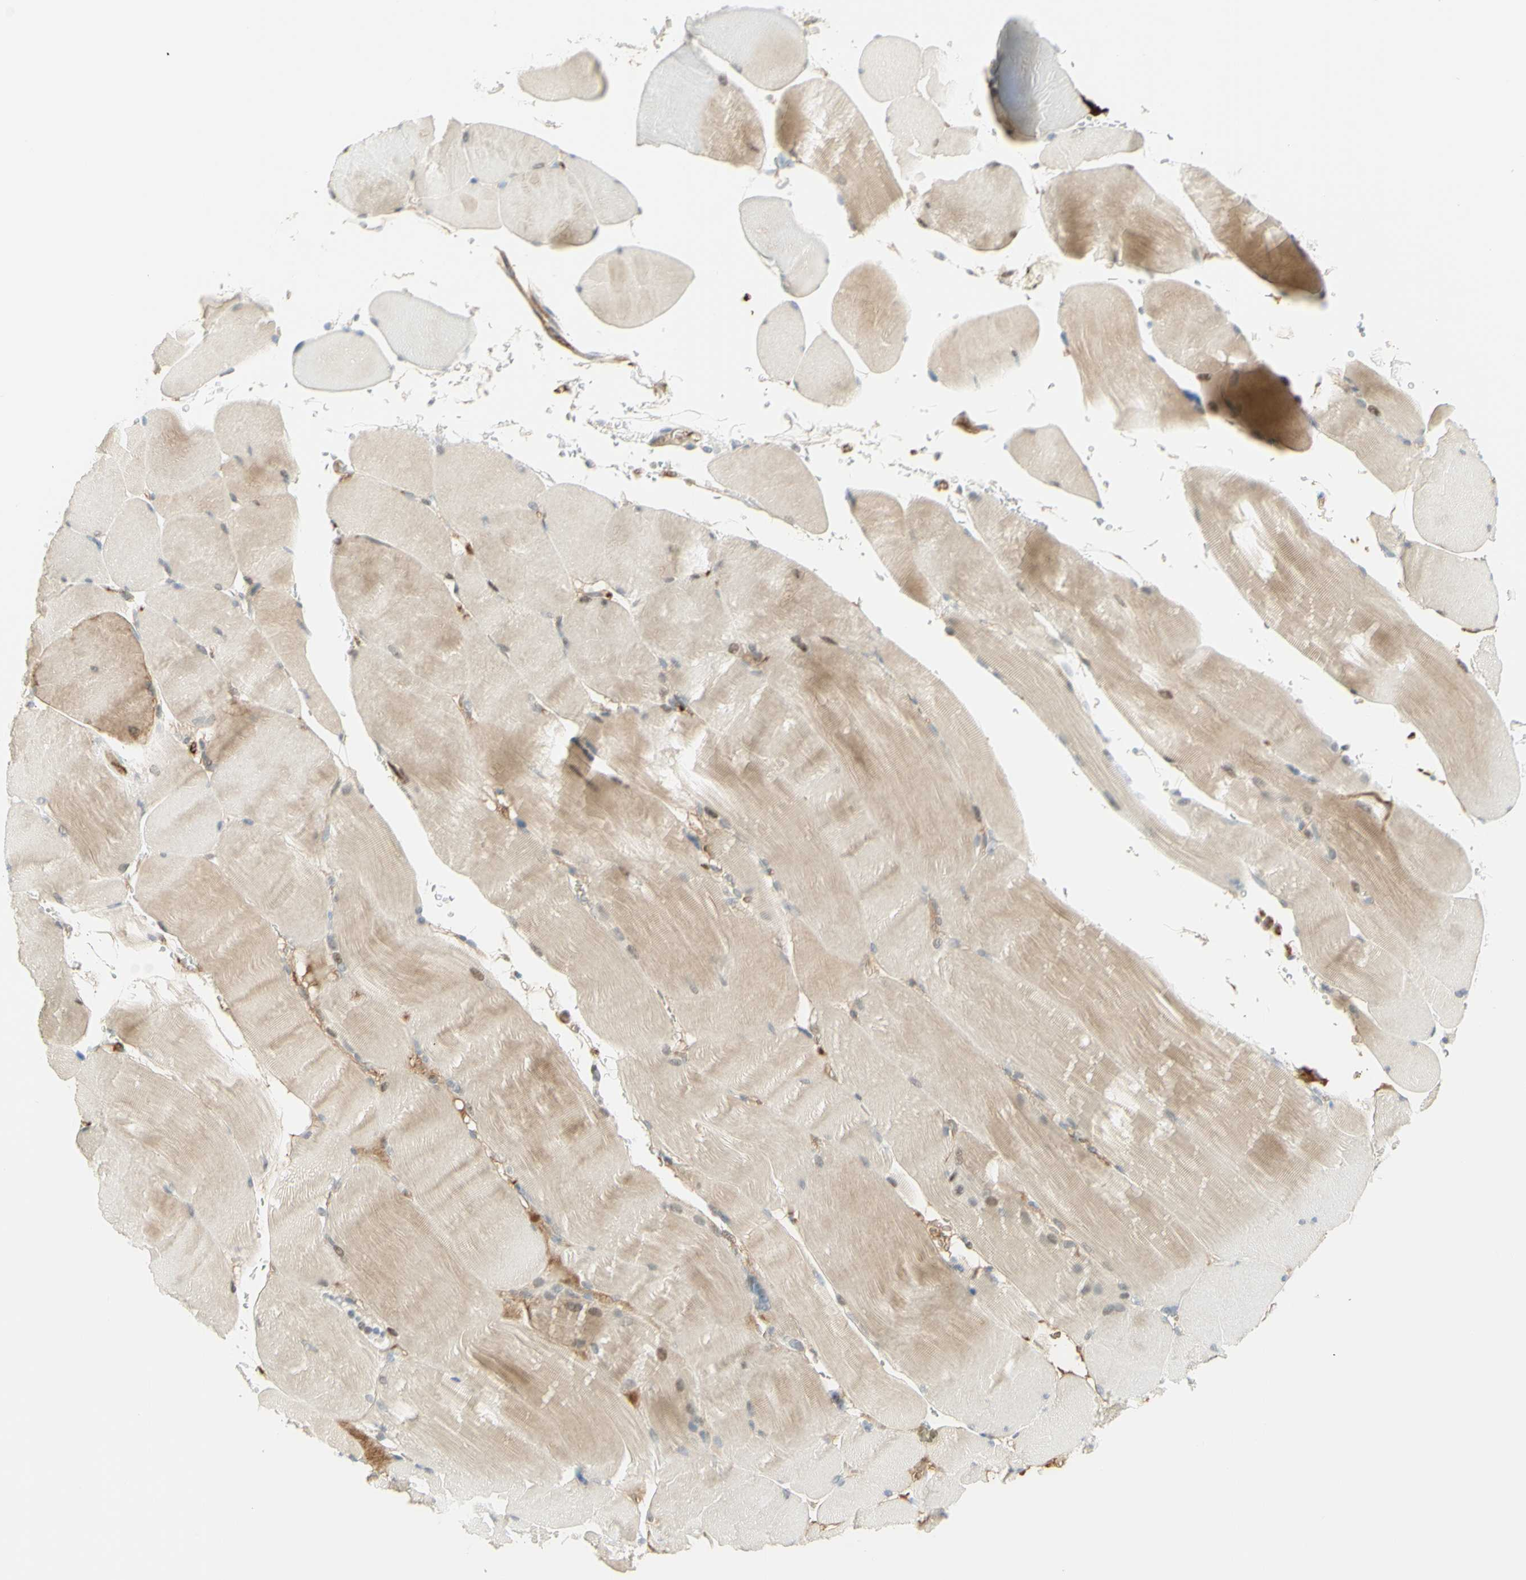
{"staining": {"intensity": "weak", "quantity": "<25%", "location": "cytoplasmic/membranous,nuclear"}, "tissue": "skeletal muscle", "cell_type": "Myocytes", "image_type": "normal", "snomed": [{"axis": "morphology", "description": "Normal tissue, NOS"}, {"axis": "topography", "description": "Skin"}, {"axis": "topography", "description": "Skeletal muscle"}], "caption": "IHC of unremarkable skeletal muscle exhibits no expression in myocytes. (IHC, brightfield microscopy, high magnification).", "gene": "ANGPT2", "patient": {"sex": "male", "age": 83}}